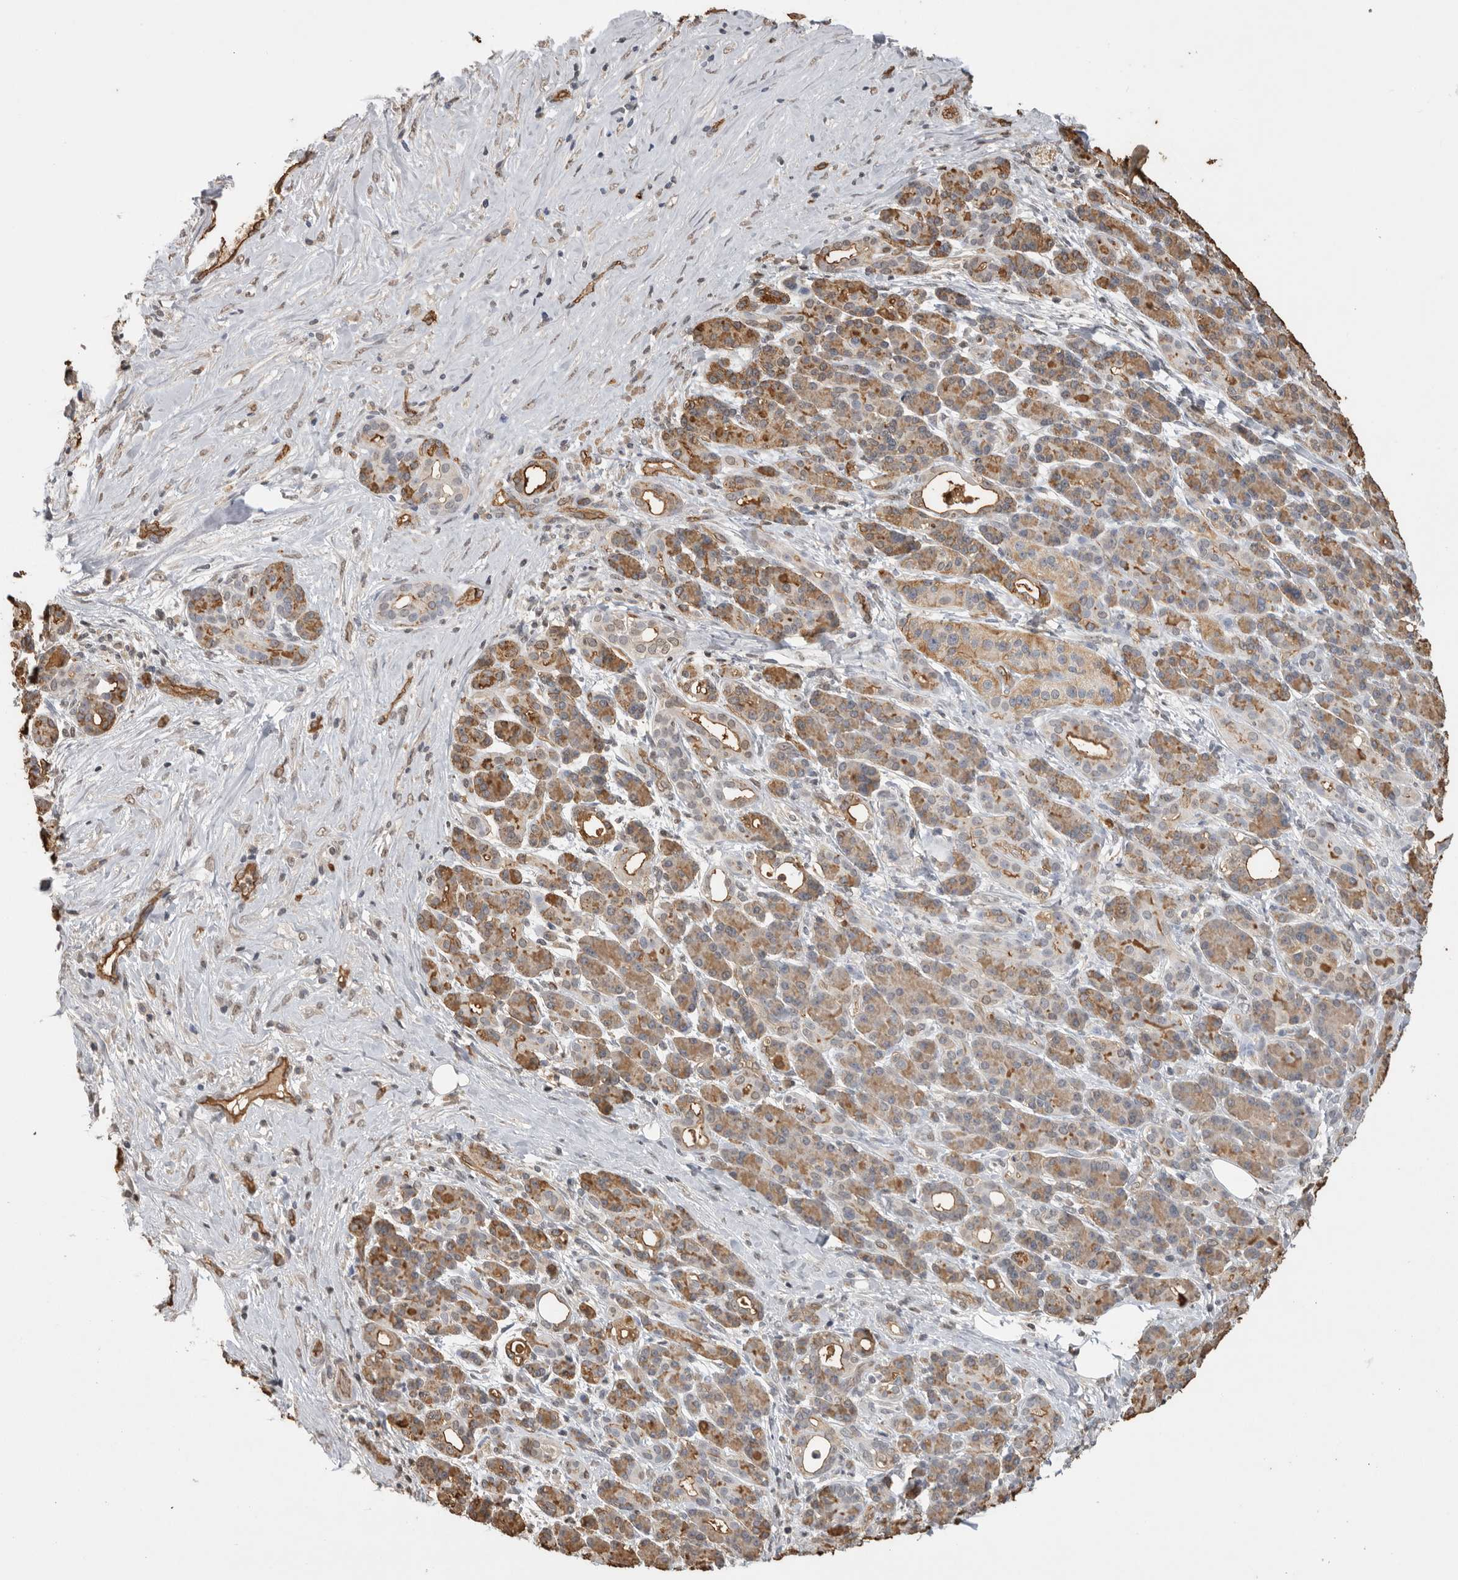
{"staining": {"intensity": "weak", "quantity": ">75%", "location": "cytoplasmic/membranous"}, "tissue": "pancreatic cancer", "cell_type": "Tumor cells", "image_type": "cancer", "snomed": [{"axis": "morphology", "description": "Adenocarcinoma, NOS"}, {"axis": "topography", "description": "Pancreas"}], "caption": "This image demonstrates pancreatic adenocarcinoma stained with IHC to label a protein in brown. The cytoplasmic/membranous of tumor cells show weak positivity for the protein. Nuclei are counter-stained blue.", "gene": "IL27", "patient": {"sex": "female", "age": 77}}